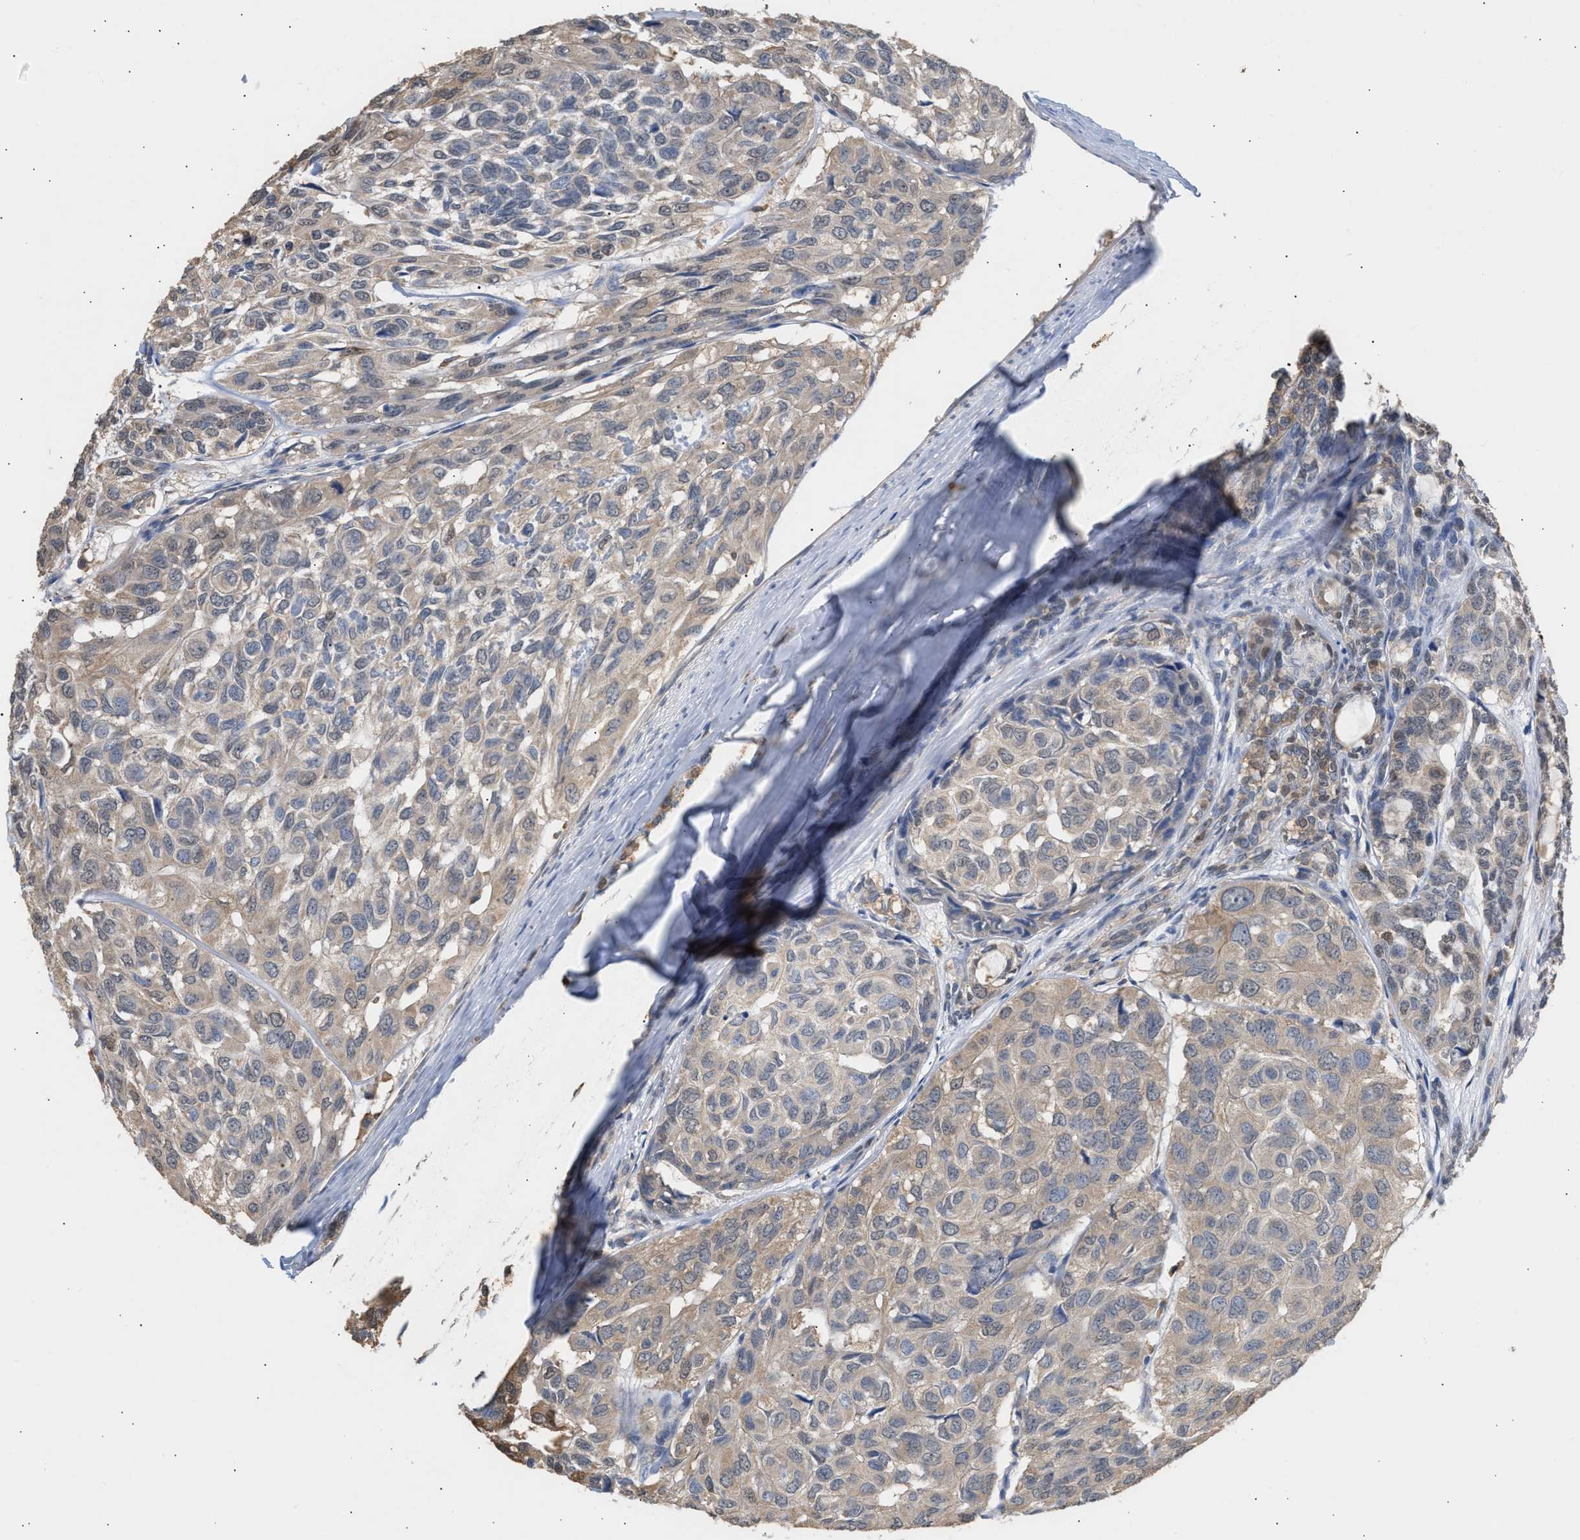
{"staining": {"intensity": "weak", "quantity": "25%-75%", "location": "cytoplasmic/membranous"}, "tissue": "head and neck cancer", "cell_type": "Tumor cells", "image_type": "cancer", "snomed": [{"axis": "morphology", "description": "Adenocarcinoma, NOS"}, {"axis": "topography", "description": "Salivary gland, NOS"}, {"axis": "topography", "description": "Head-Neck"}], "caption": "Immunohistochemistry (IHC) image of neoplastic tissue: human head and neck adenocarcinoma stained using immunohistochemistry shows low levels of weak protein expression localized specifically in the cytoplasmic/membranous of tumor cells, appearing as a cytoplasmic/membranous brown color.", "gene": "GCN1", "patient": {"sex": "female", "age": 76}}